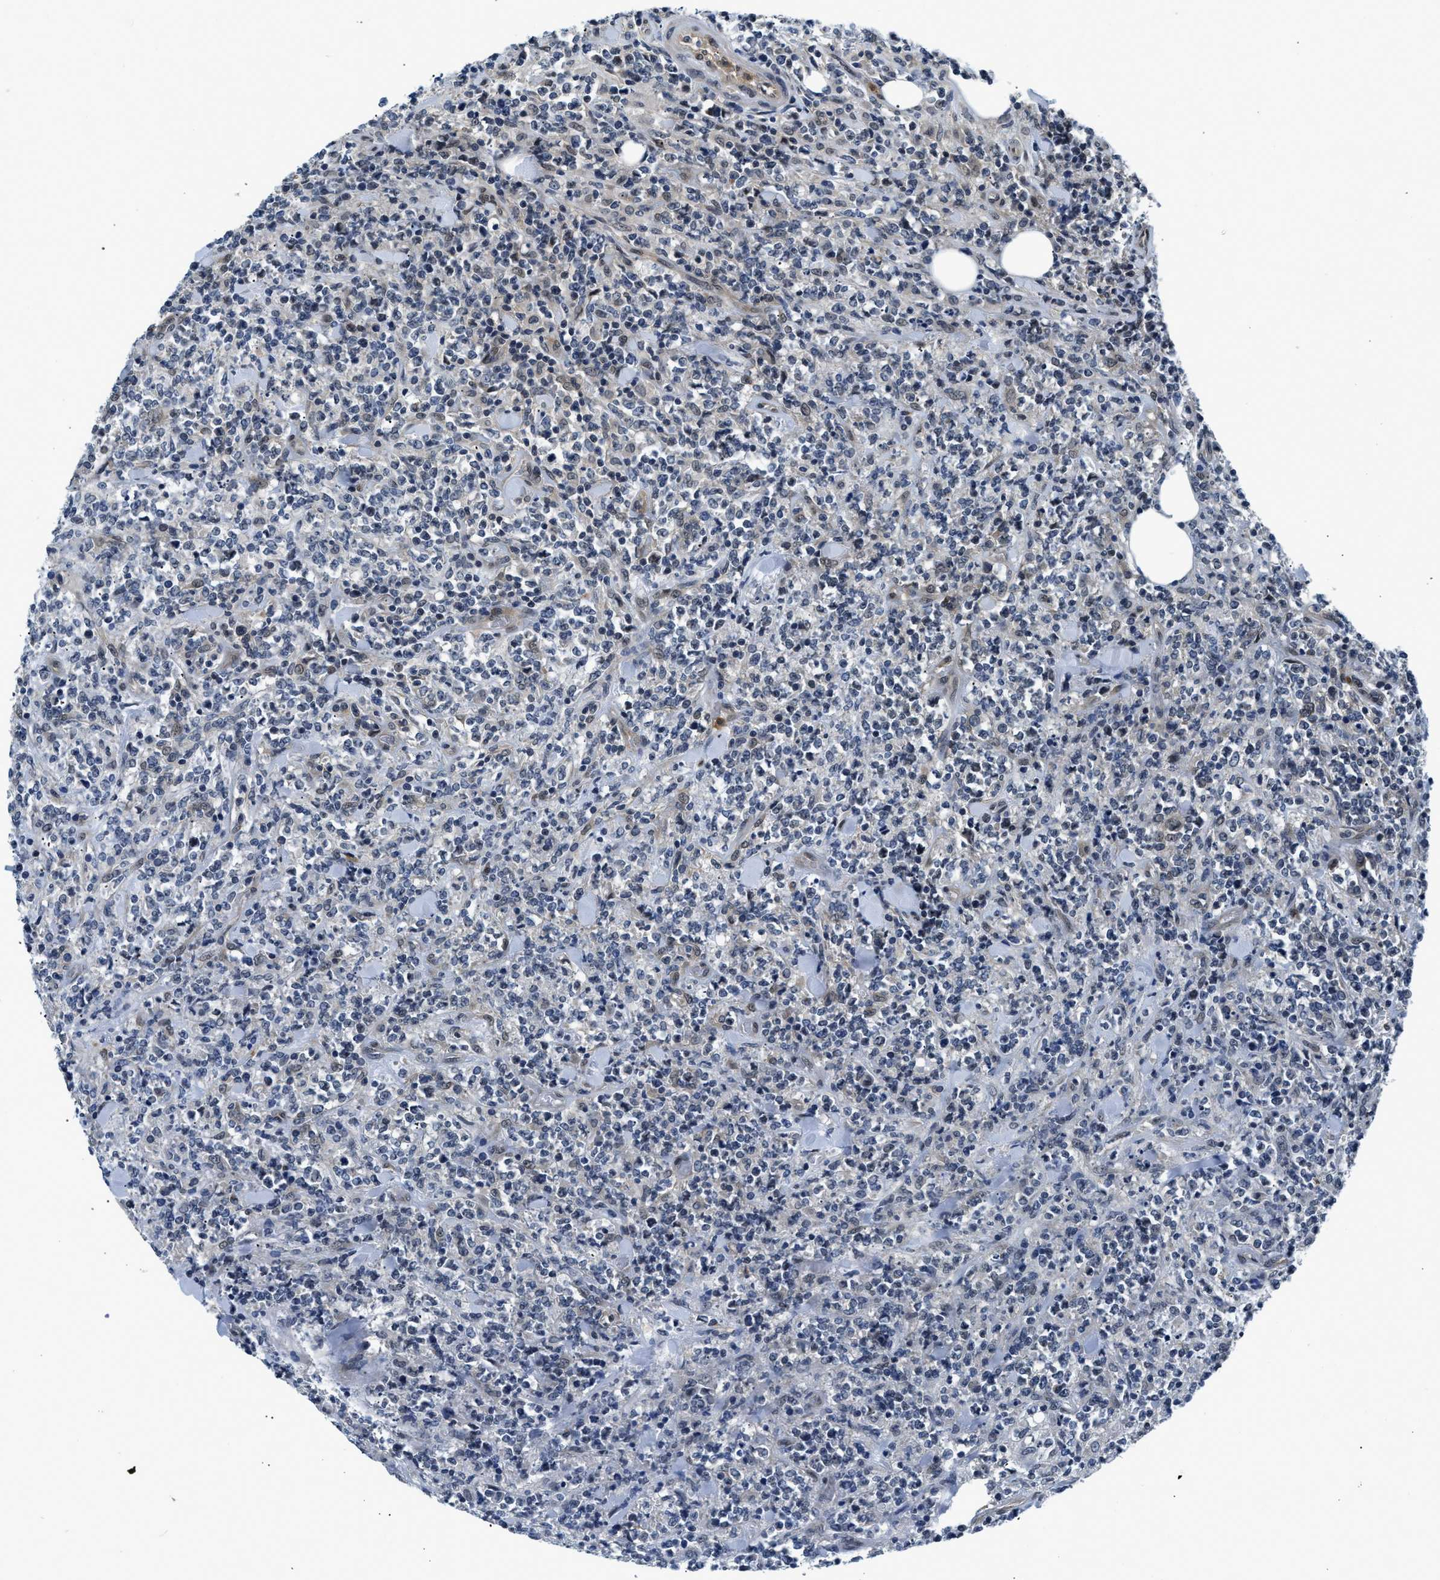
{"staining": {"intensity": "negative", "quantity": "none", "location": "none"}, "tissue": "lymphoma", "cell_type": "Tumor cells", "image_type": "cancer", "snomed": [{"axis": "morphology", "description": "Malignant lymphoma, non-Hodgkin's type, High grade"}, {"axis": "topography", "description": "Soft tissue"}], "caption": "The histopathology image reveals no significant staining in tumor cells of lymphoma.", "gene": "SMAD4", "patient": {"sex": "male", "age": 18}}